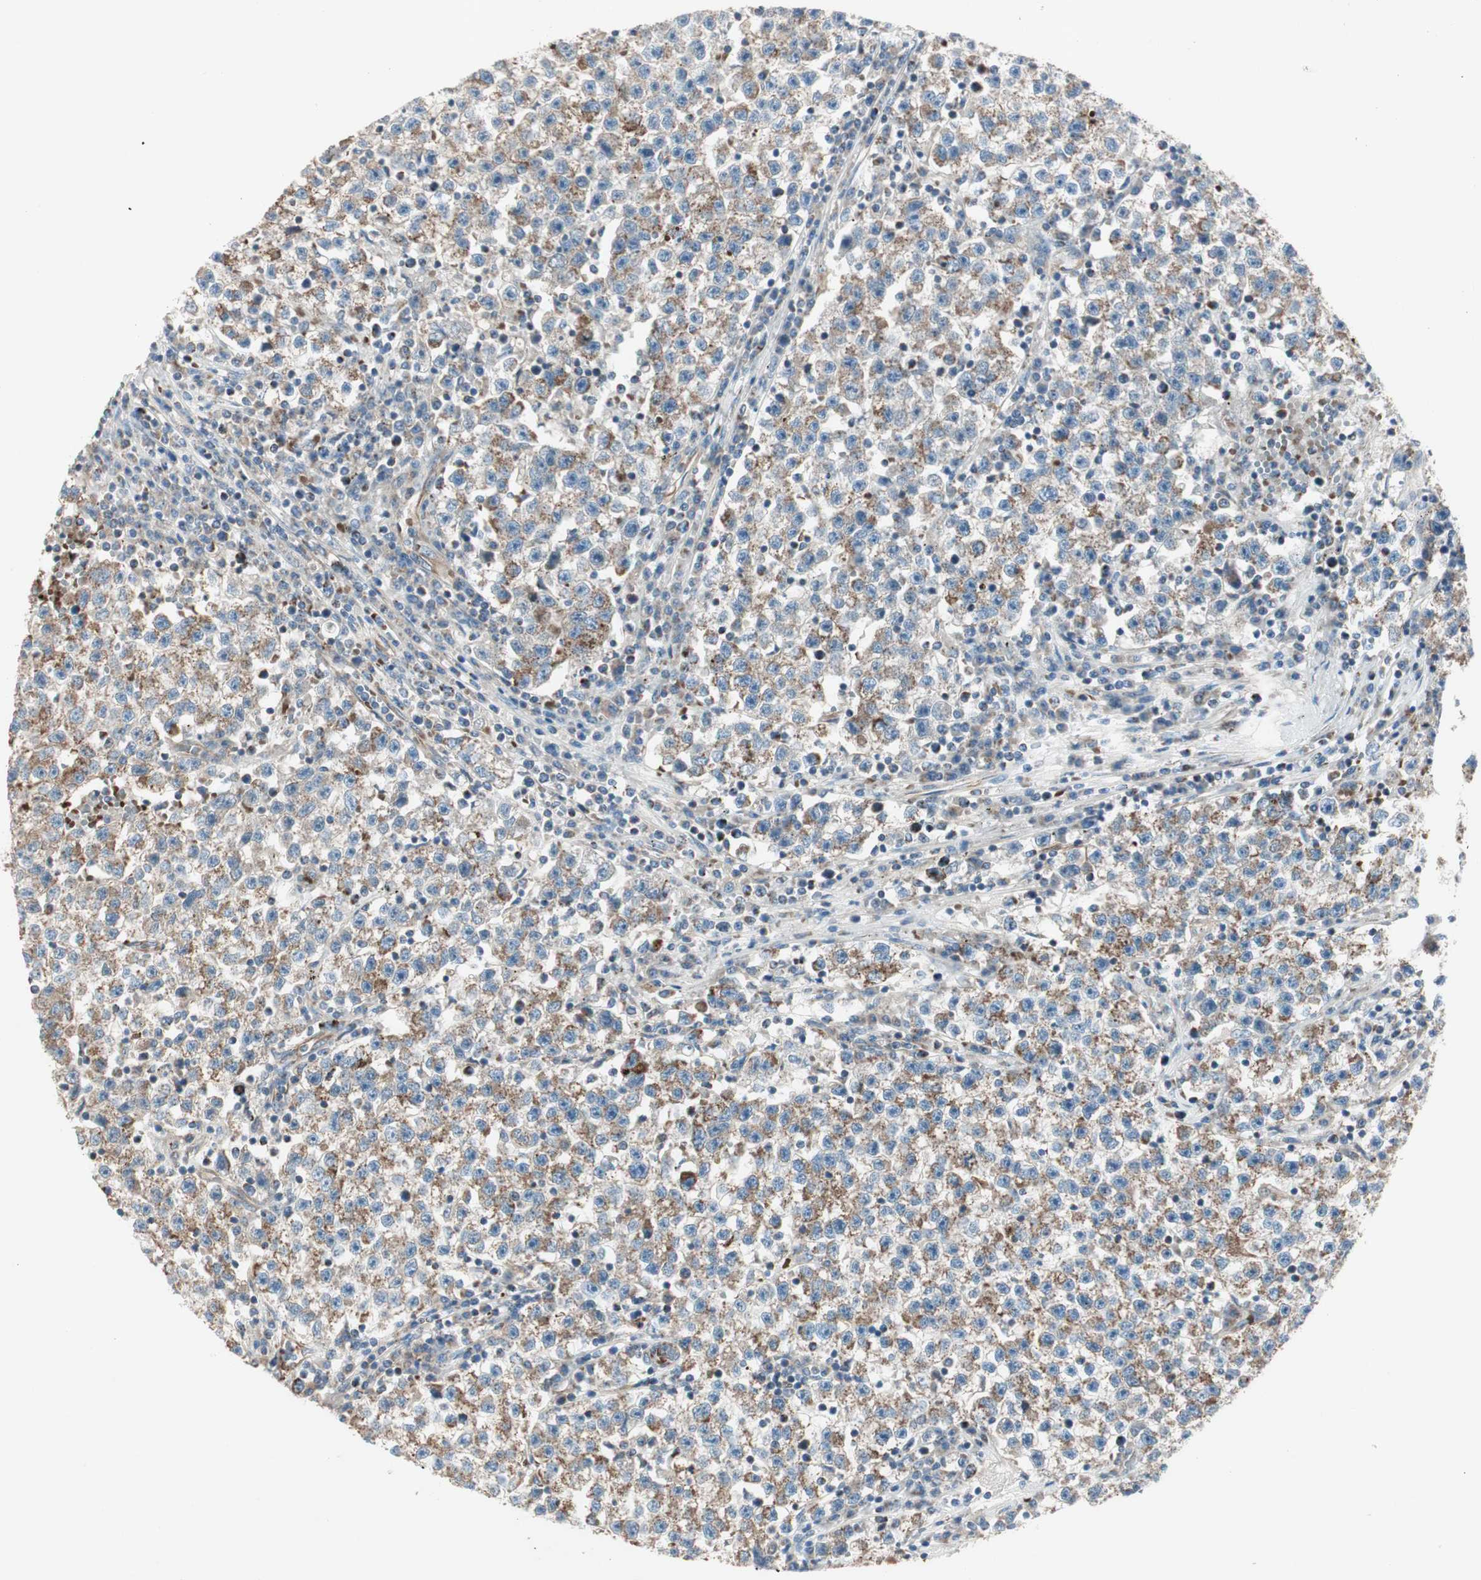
{"staining": {"intensity": "moderate", "quantity": ">75%", "location": "cytoplasmic/membranous"}, "tissue": "testis cancer", "cell_type": "Tumor cells", "image_type": "cancer", "snomed": [{"axis": "morphology", "description": "Seminoma, NOS"}, {"axis": "topography", "description": "Testis"}], "caption": "Immunohistochemistry (IHC) (DAB) staining of seminoma (testis) exhibits moderate cytoplasmic/membranous protein staining in approximately >75% of tumor cells.", "gene": "SRCIN1", "patient": {"sex": "male", "age": 22}}